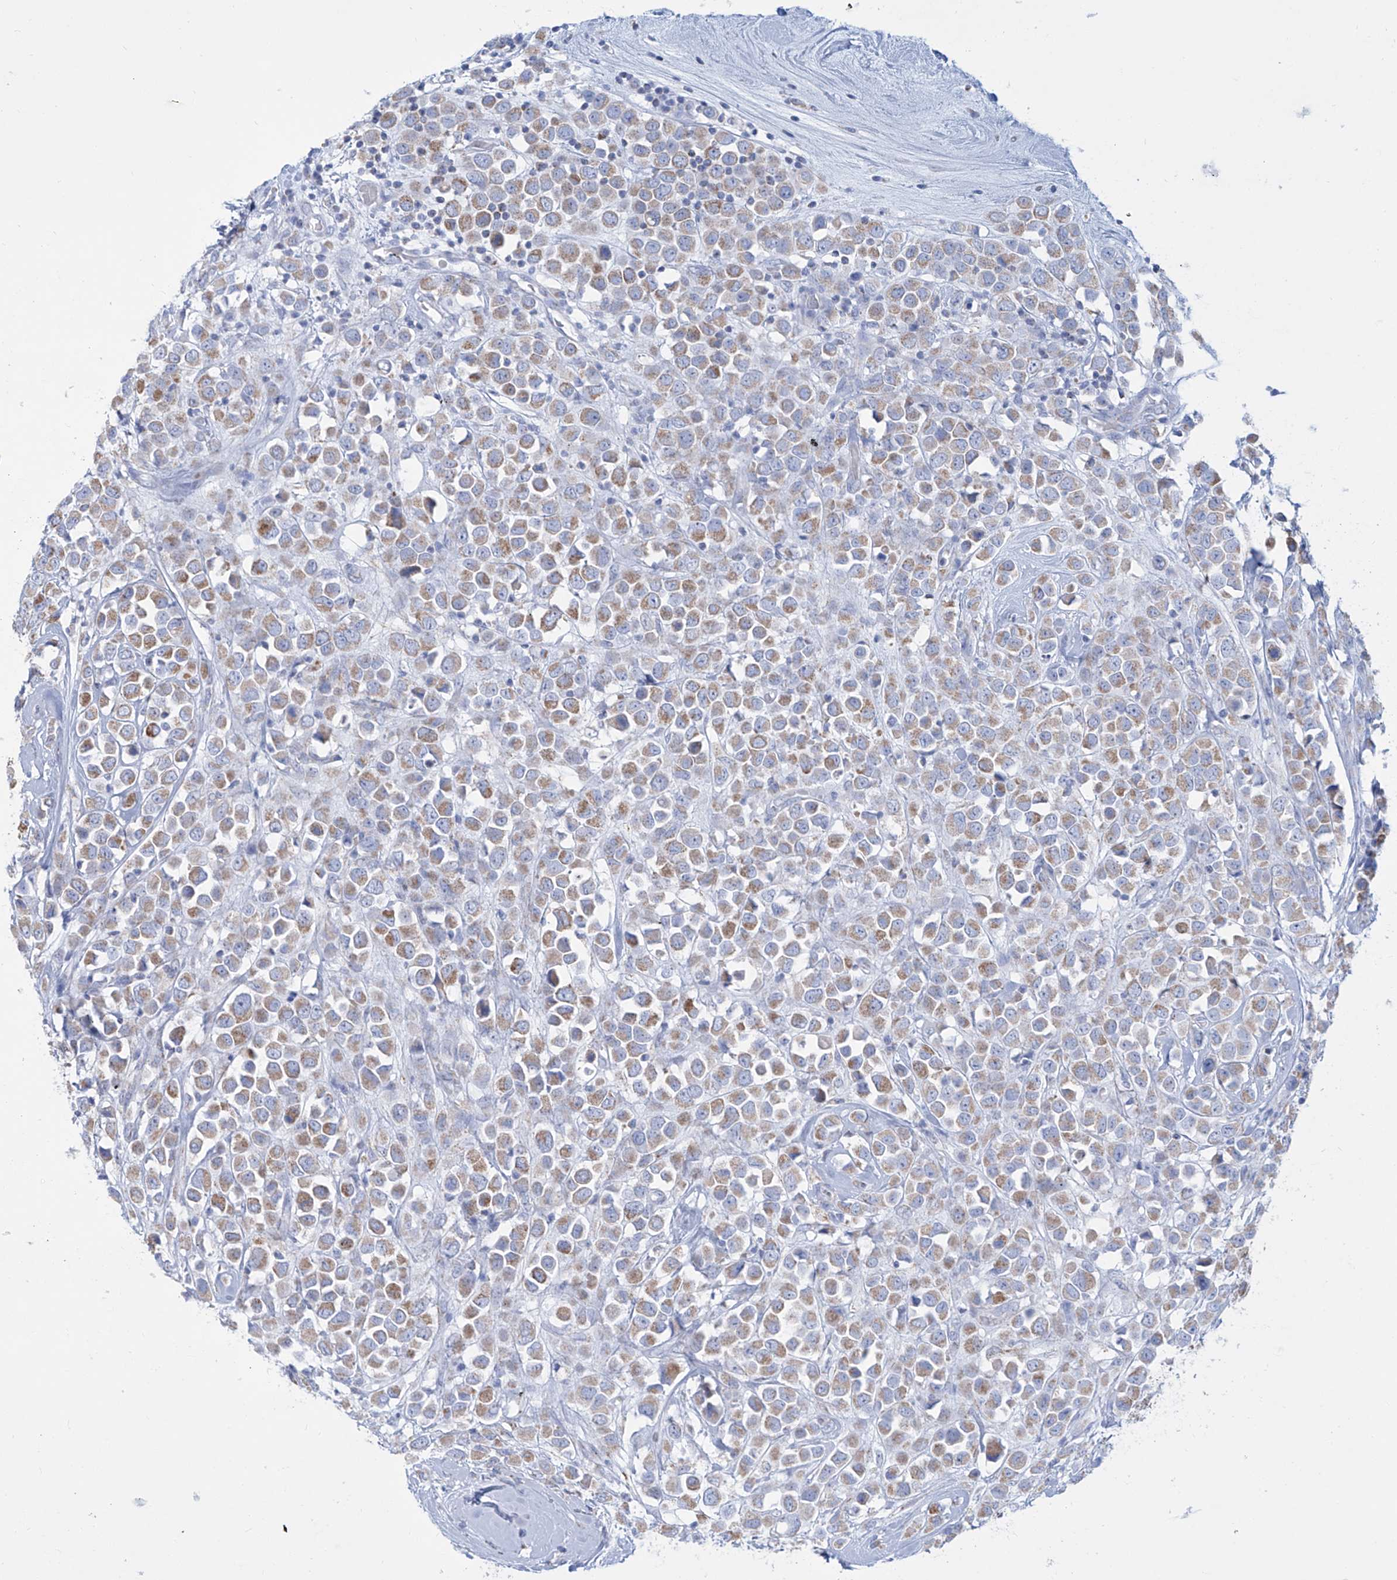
{"staining": {"intensity": "moderate", "quantity": ">75%", "location": "cytoplasmic/membranous"}, "tissue": "breast cancer", "cell_type": "Tumor cells", "image_type": "cancer", "snomed": [{"axis": "morphology", "description": "Duct carcinoma"}, {"axis": "topography", "description": "Breast"}], "caption": "This photomicrograph displays breast intraductal carcinoma stained with immunohistochemistry (IHC) to label a protein in brown. The cytoplasmic/membranous of tumor cells show moderate positivity for the protein. Nuclei are counter-stained blue.", "gene": "ALDH6A1", "patient": {"sex": "female", "age": 61}}